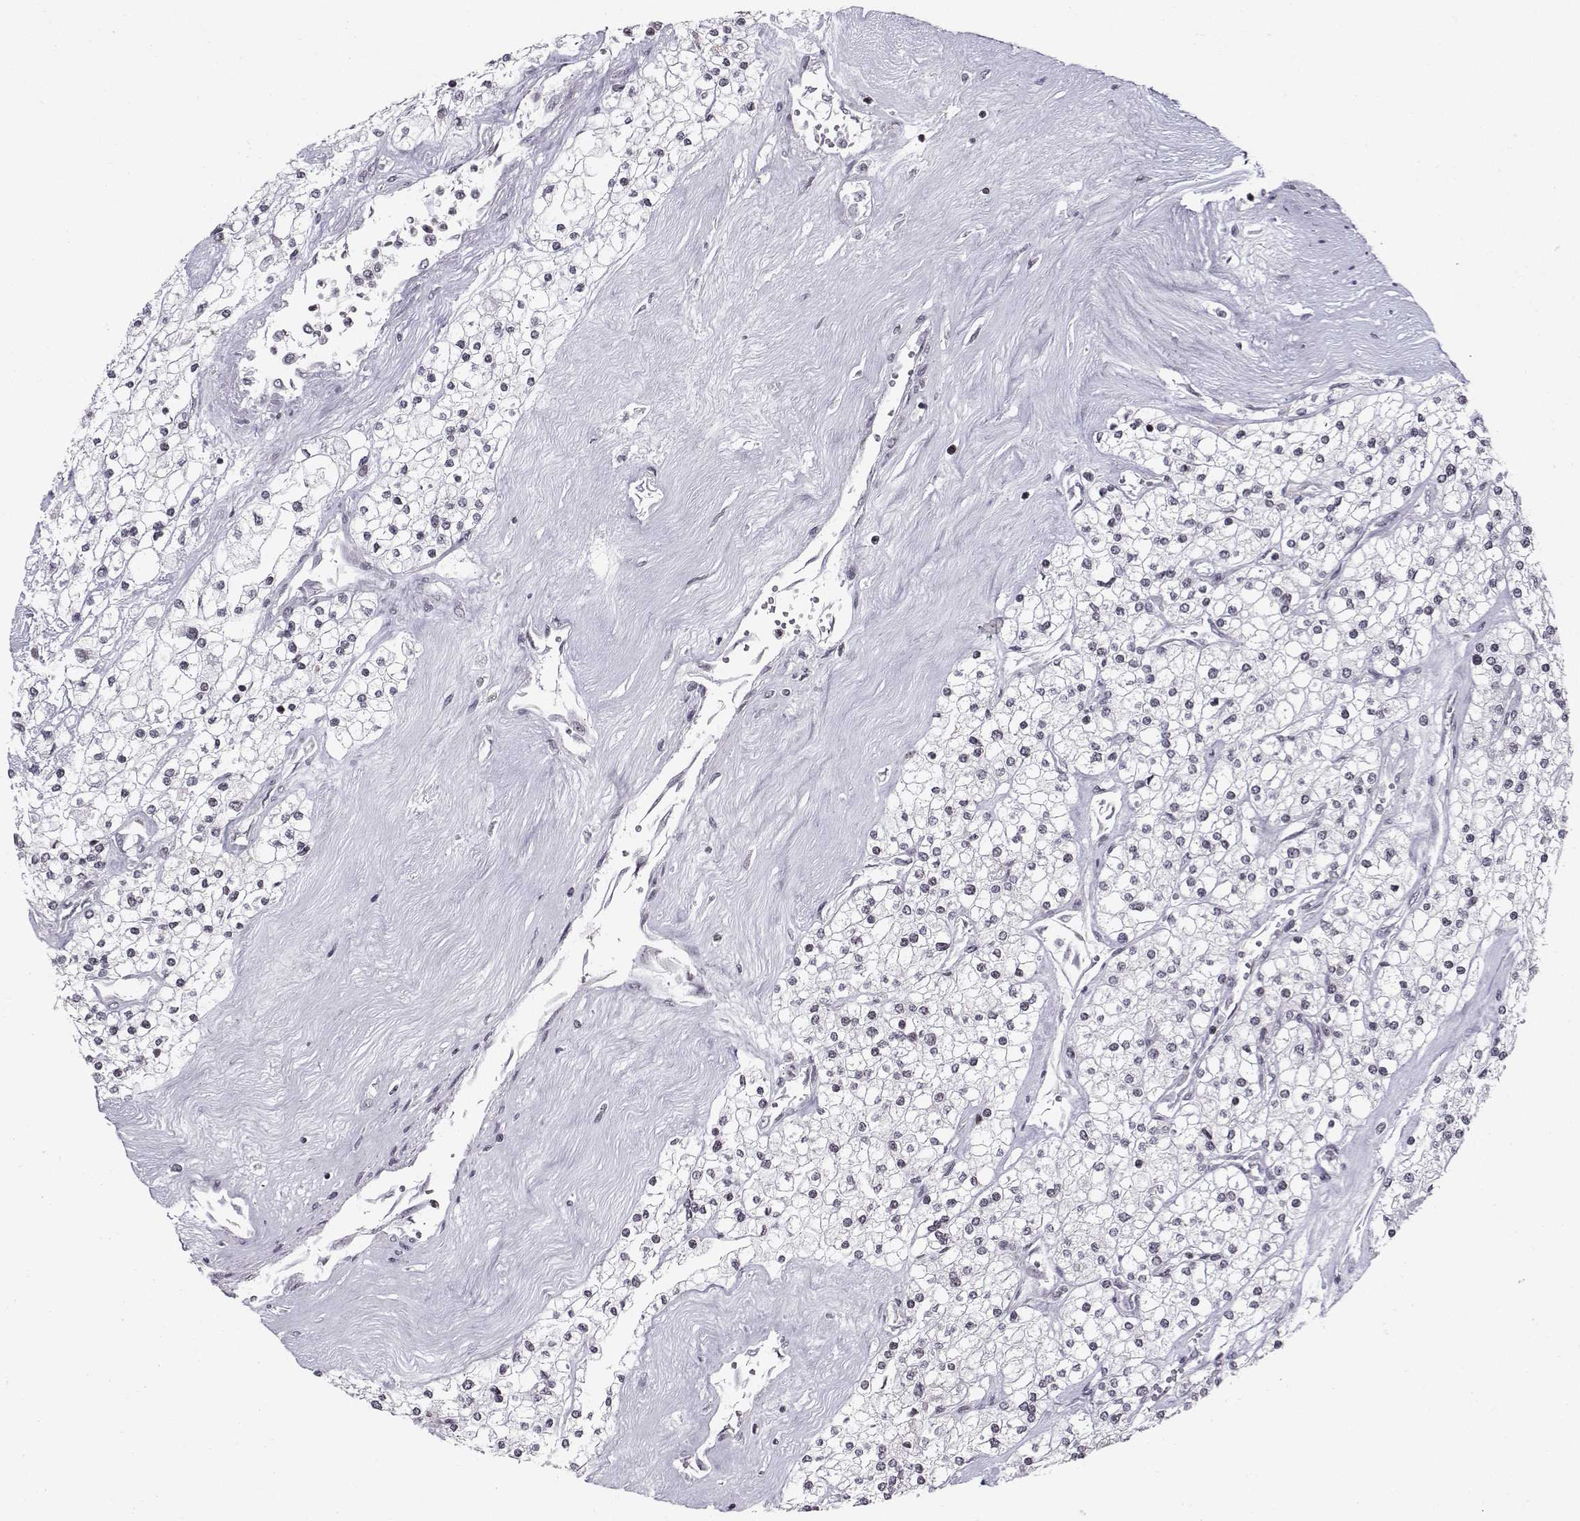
{"staining": {"intensity": "negative", "quantity": "none", "location": "none"}, "tissue": "renal cancer", "cell_type": "Tumor cells", "image_type": "cancer", "snomed": [{"axis": "morphology", "description": "Adenocarcinoma, NOS"}, {"axis": "topography", "description": "Kidney"}], "caption": "The image exhibits no staining of tumor cells in adenocarcinoma (renal).", "gene": "MARCHF4", "patient": {"sex": "male", "age": 80}}